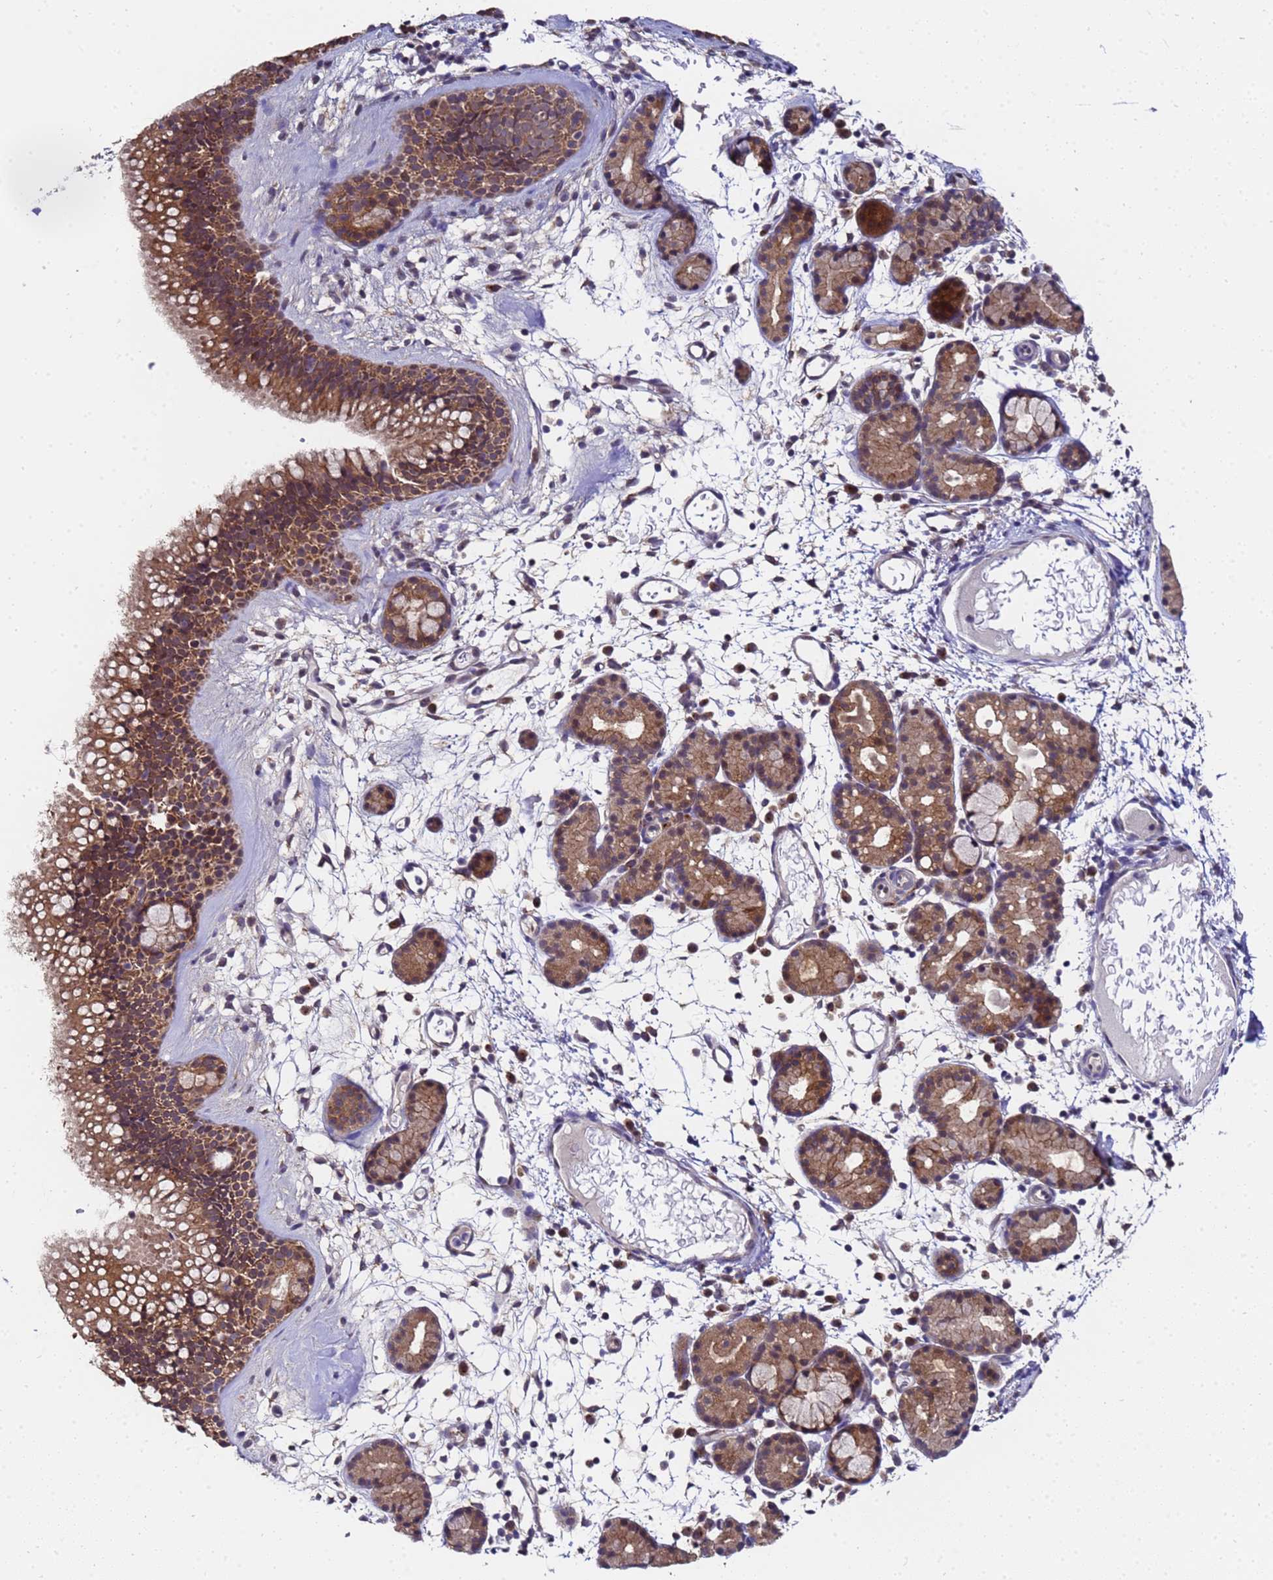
{"staining": {"intensity": "moderate", "quantity": ">75%", "location": "cytoplasmic/membranous,nuclear"}, "tissue": "nasopharynx", "cell_type": "Respiratory epithelial cells", "image_type": "normal", "snomed": [{"axis": "morphology", "description": "Normal tissue, NOS"}, {"axis": "topography", "description": "Nasopharynx"}], "caption": "This micrograph reveals immunohistochemistry staining of normal nasopharynx, with medium moderate cytoplasmic/membranous,nuclear positivity in about >75% of respiratory epithelial cells.", "gene": "ANAPC13", "patient": {"sex": "female", "age": 81}}